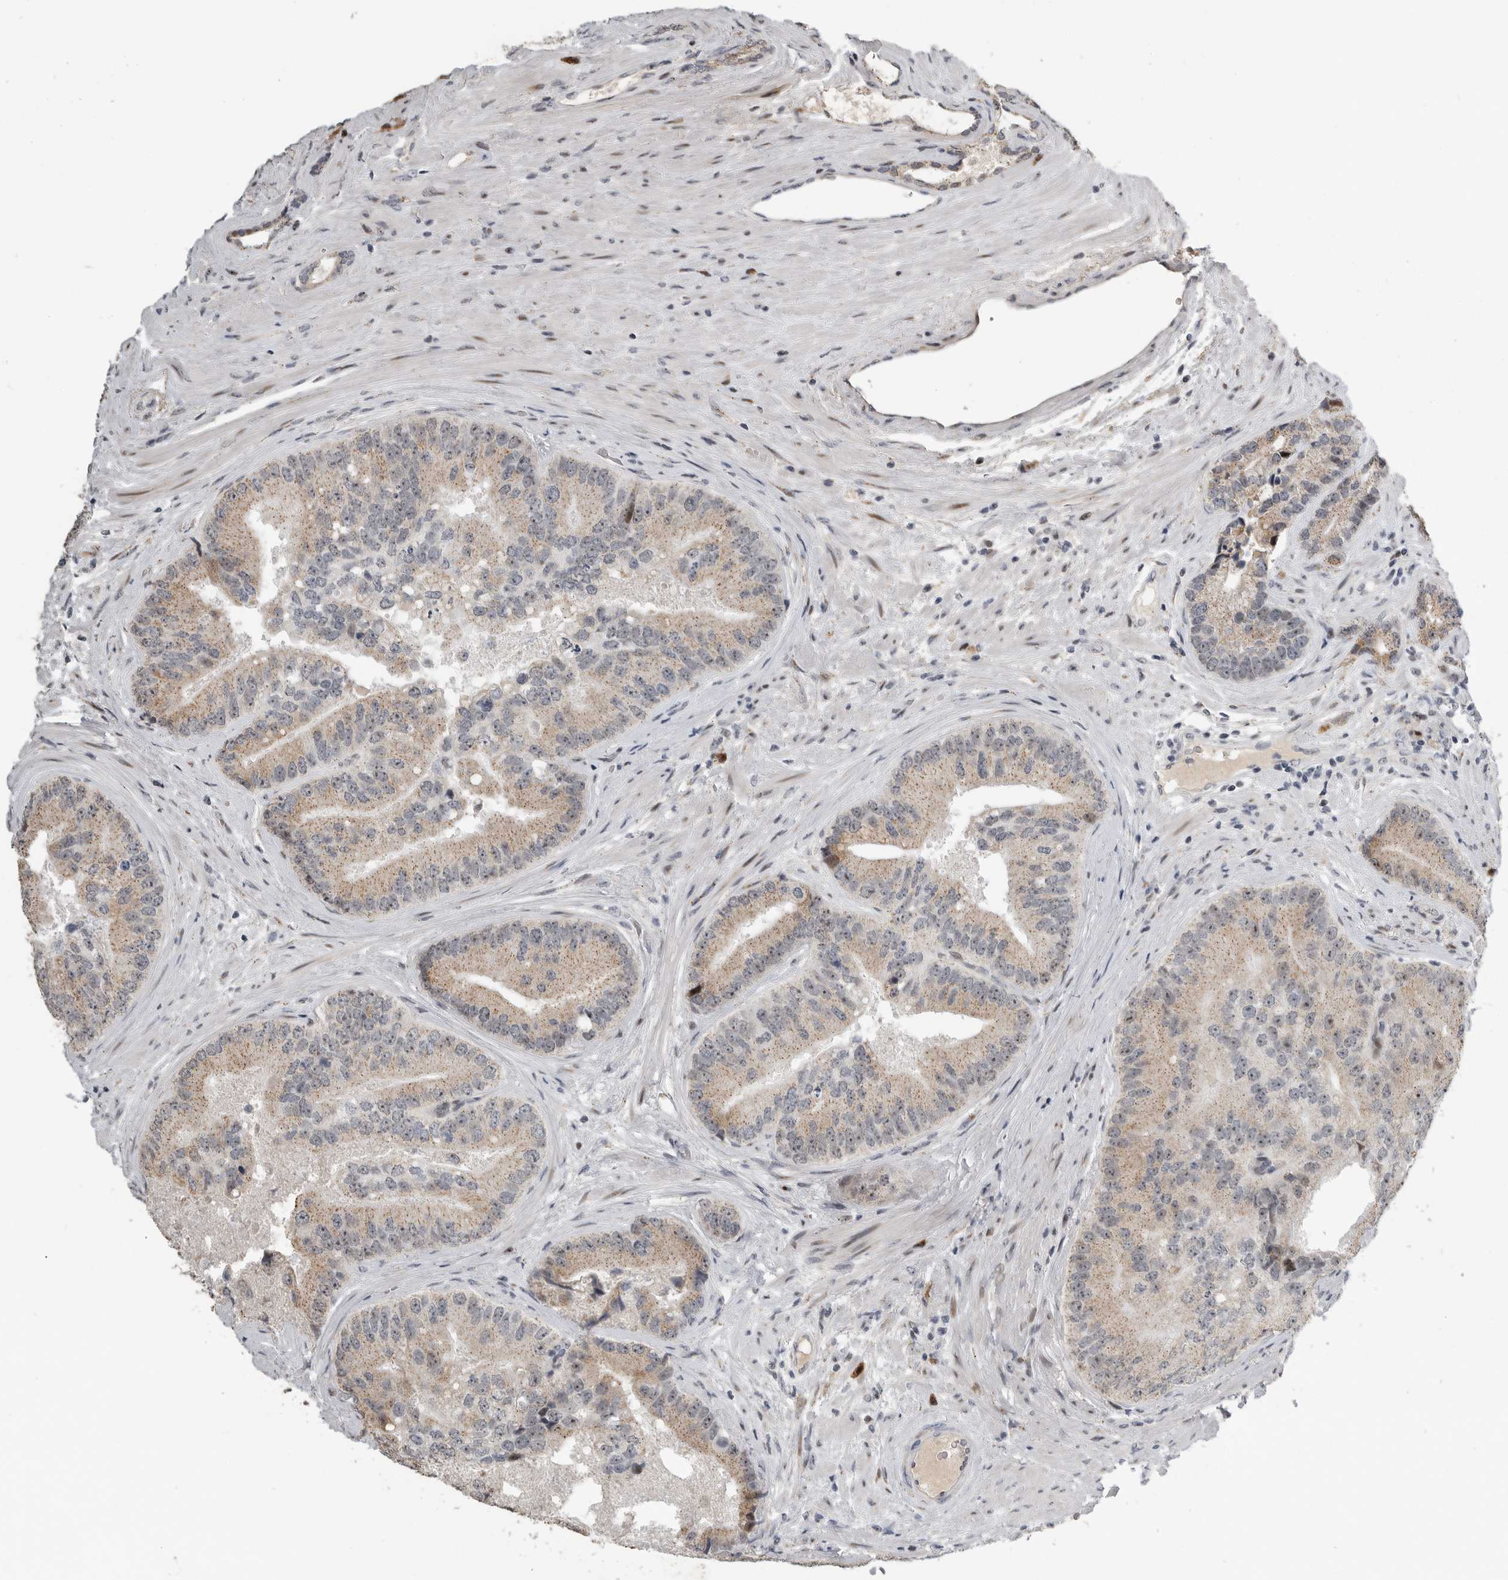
{"staining": {"intensity": "weak", "quantity": ">75%", "location": "cytoplasmic/membranous,nuclear"}, "tissue": "prostate cancer", "cell_type": "Tumor cells", "image_type": "cancer", "snomed": [{"axis": "morphology", "description": "Adenocarcinoma, High grade"}, {"axis": "topography", "description": "Prostate"}], "caption": "Prostate cancer stained with DAB immunohistochemistry demonstrates low levels of weak cytoplasmic/membranous and nuclear positivity in approximately >75% of tumor cells. The staining was performed using DAB (3,3'-diaminobenzidine), with brown indicating positive protein expression. Nuclei are stained blue with hematoxylin.", "gene": "PCMTD1", "patient": {"sex": "male", "age": 70}}